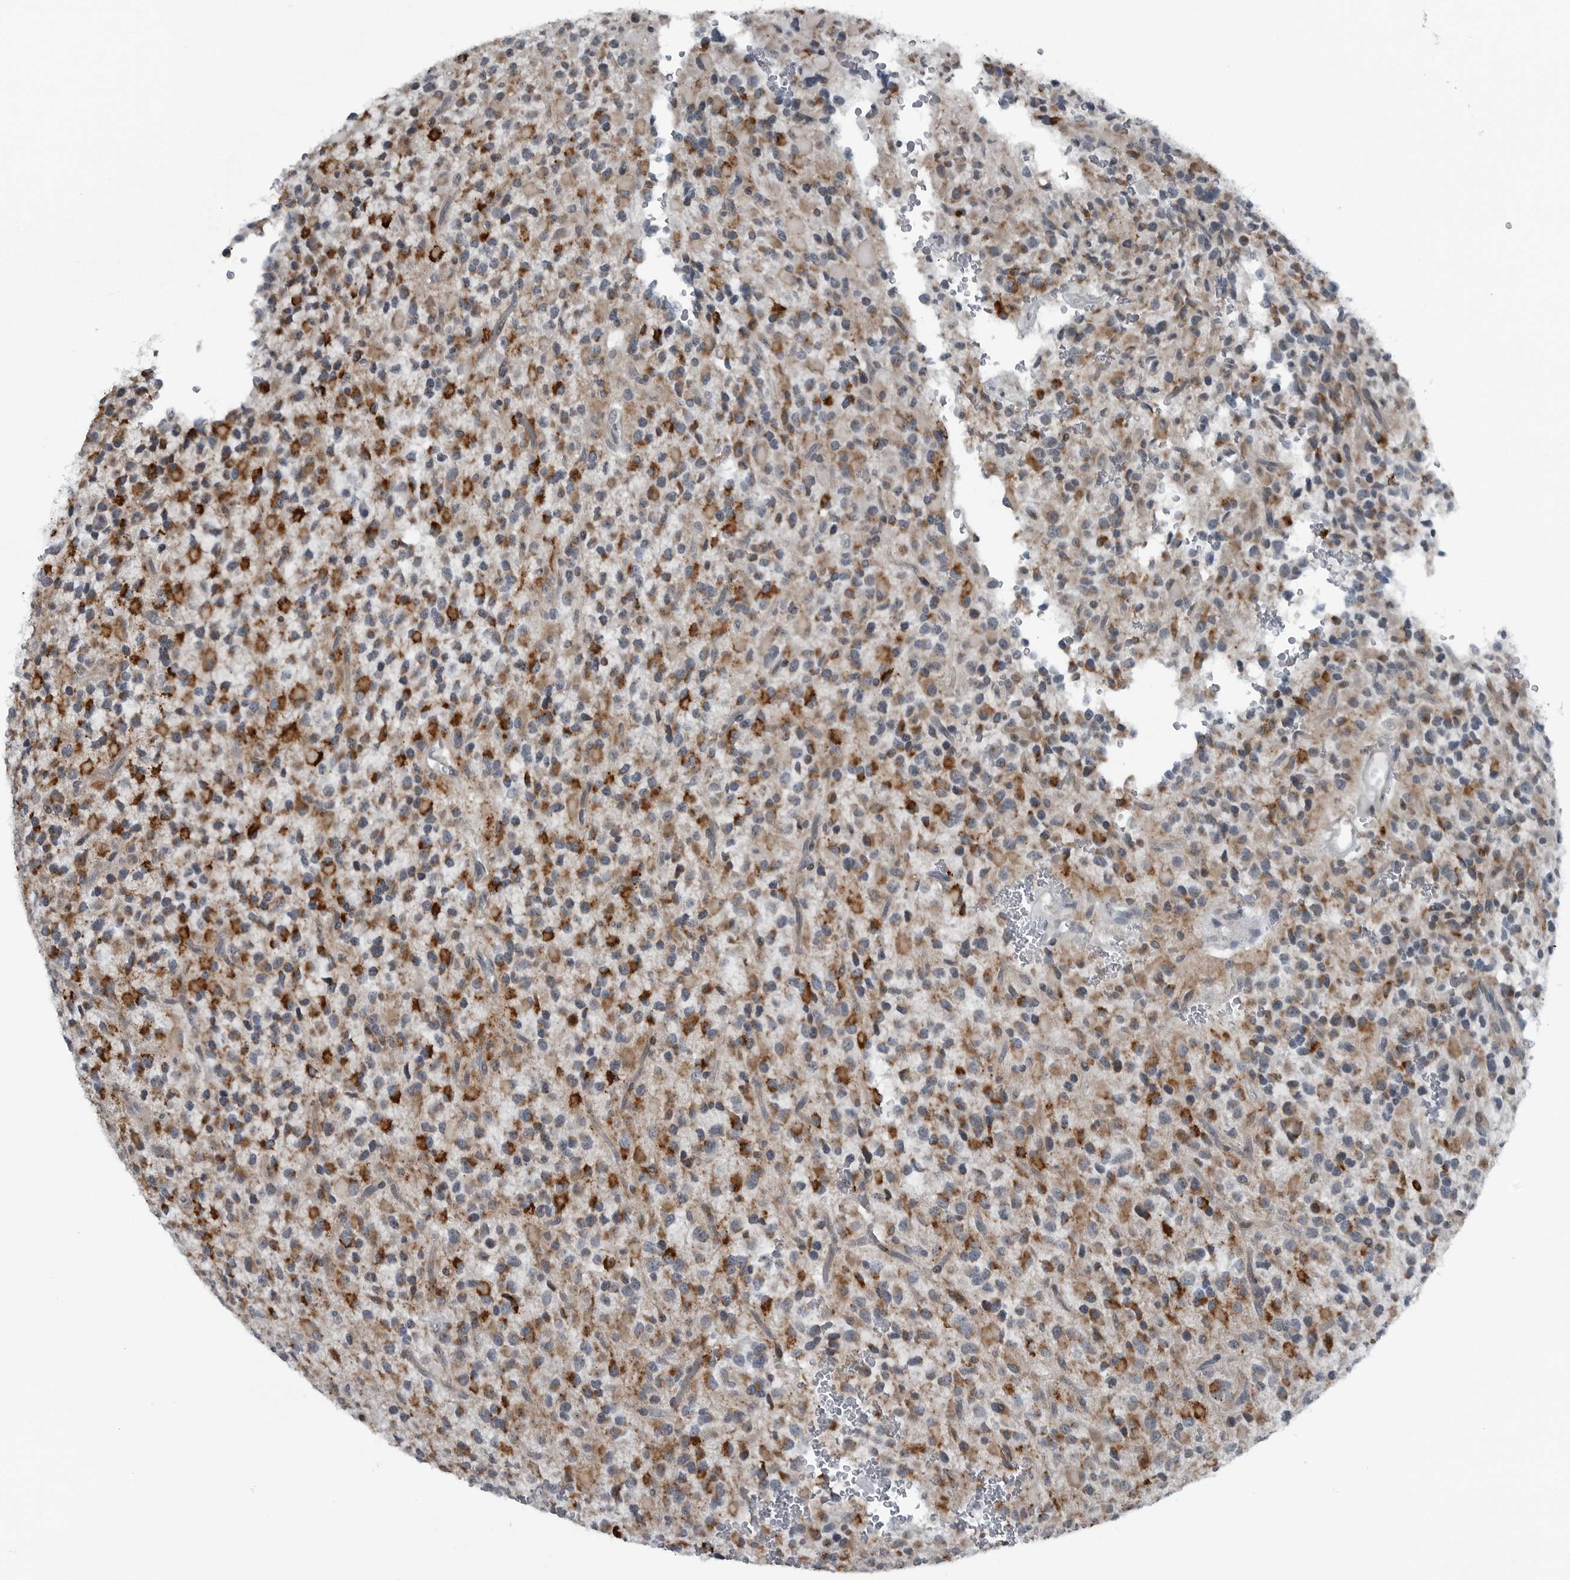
{"staining": {"intensity": "moderate", "quantity": ">75%", "location": "cytoplasmic/membranous"}, "tissue": "glioma", "cell_type": "Tumor cells", "image_type": "cancer", "snomed": [{"axis": "morphology", "description": "Glioma, malignant, High grade"}, {"axis": "topography", "description": "Brain"}], "caption": "IHC of malignant glioma (high-grade) exhibits medium levels of moderate cytoplasmic/membranous positivity in about >75% of tumor cells.", "gene": "GAK", "patient": {"sex": "male", "age": 34}}